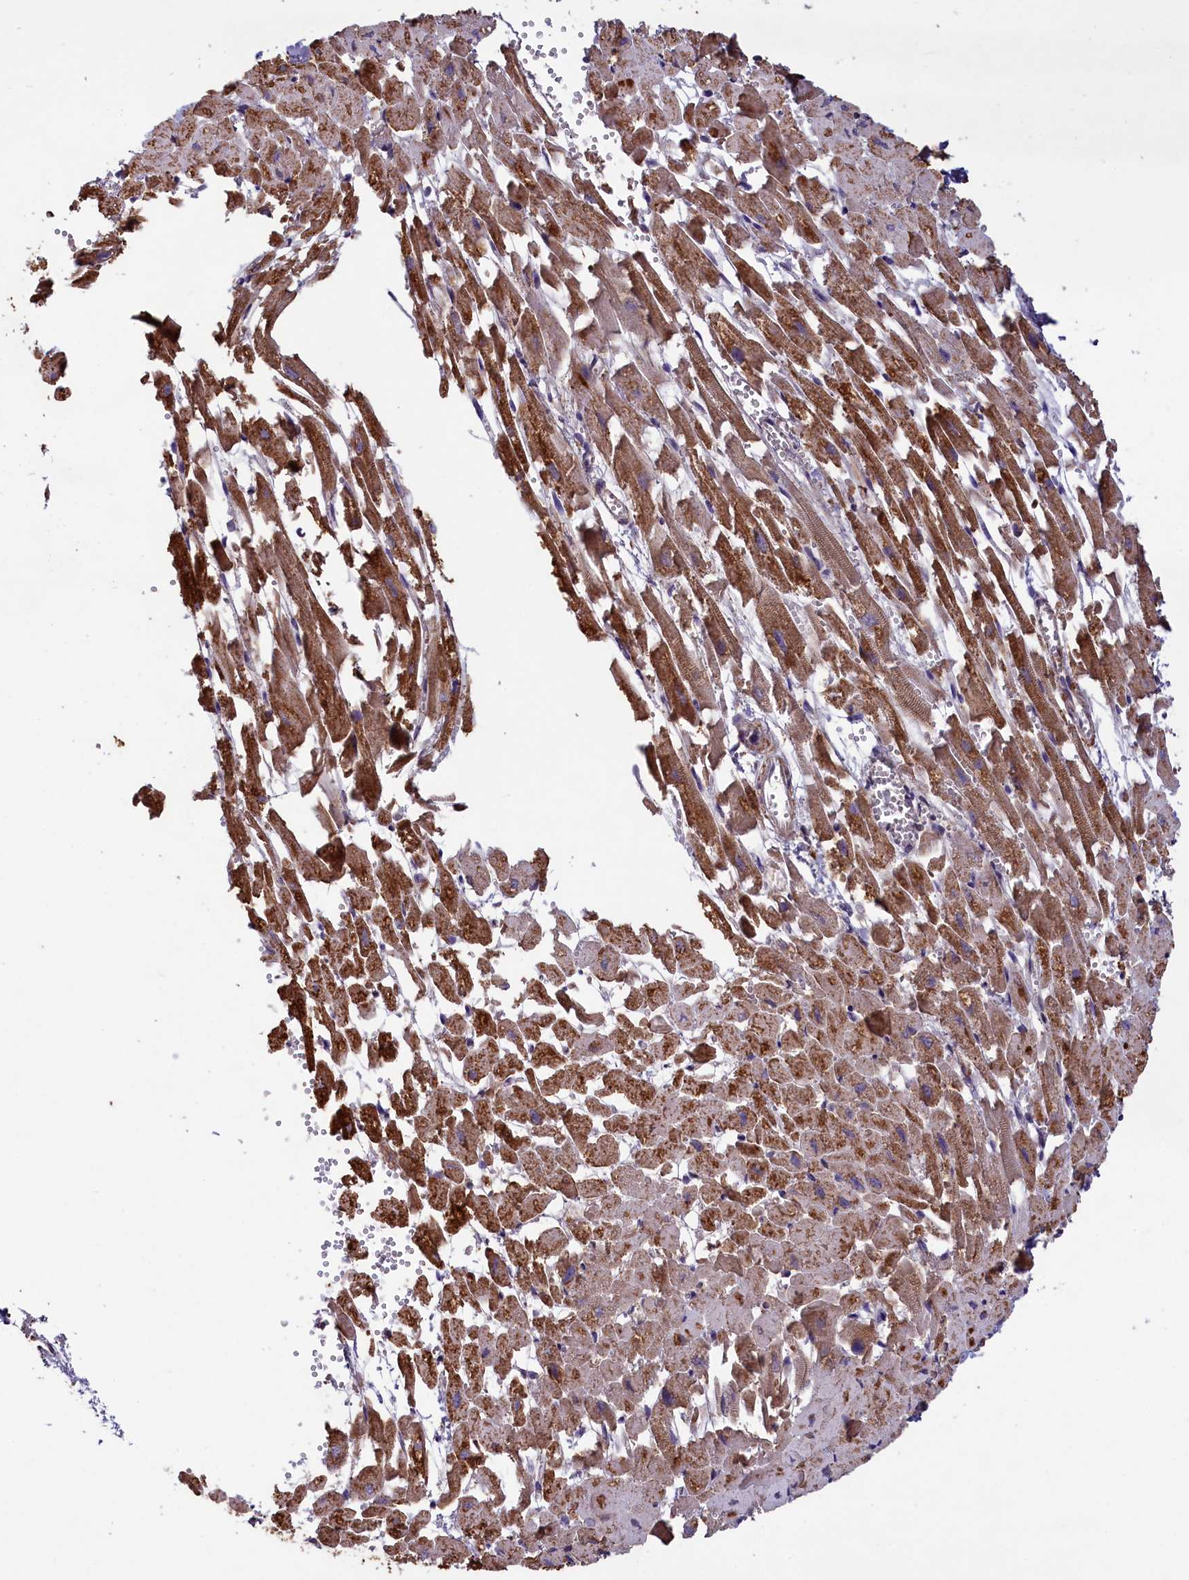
{"staining": {"intensity": "strong", "quantity": "25%-75%", "location": "cytoplasmic/membranous"}, "tissue": "heart muscle", "cell_type": "Cardiomyocytes", "image_type": "normal", "snomed": [{"axis": "morphology", "description": "Normal tissue, NOS"}, {"axis": "topography", "description": "Heart"}], "caption": "IHC staining of normal heart muscle, which shows high levels of strong cytoplasmic/membranous expression in about 25%-75% of cardiomyocytes indicating strong cytoplasmic/membranous protein expression. The staining was performed using DAB (brown) for protein detection and nuclei were counterstained in hematoxylin (blue).", "gene": "ACAD8", "patient": {"sex": "female", "age": 64}}